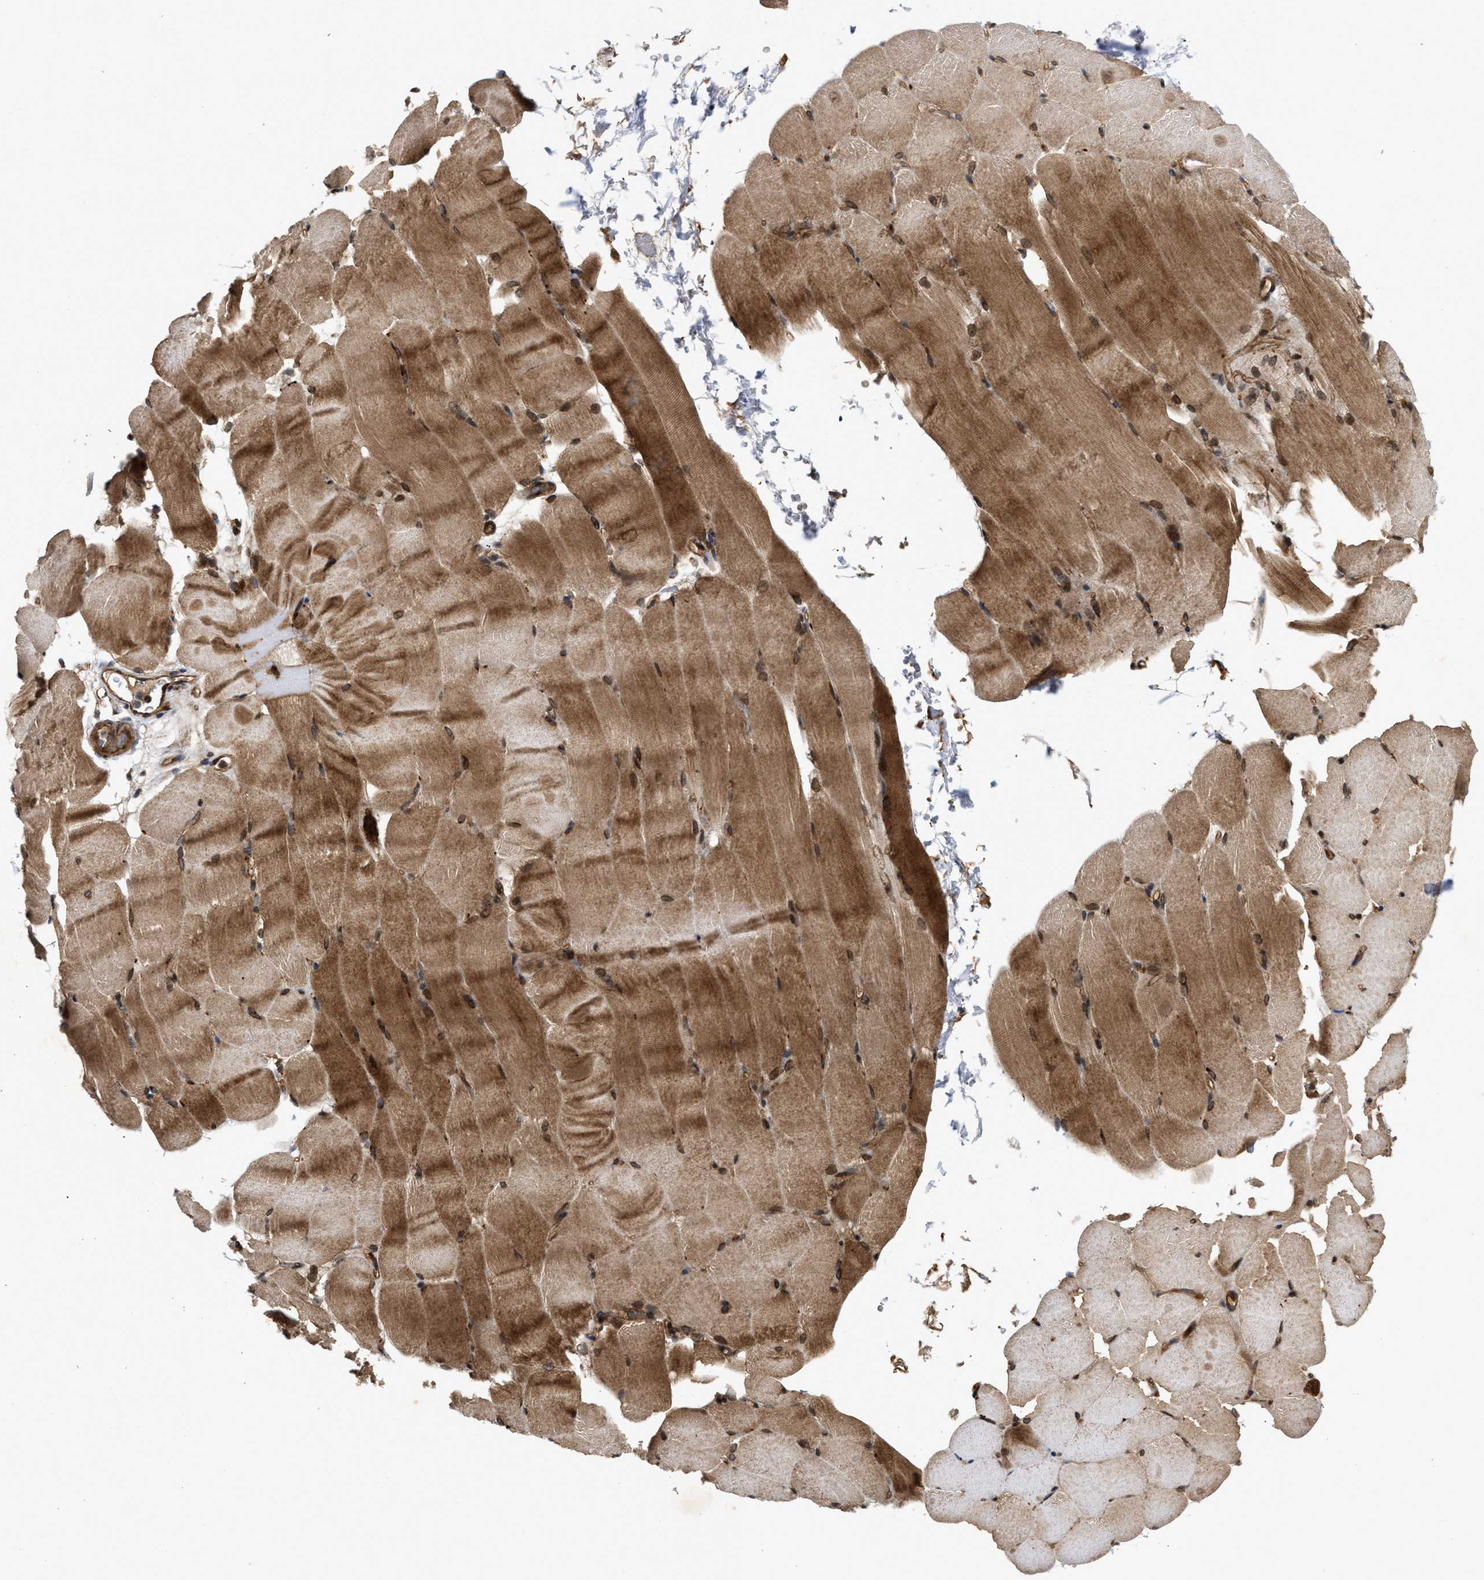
{"staining": {"intensity": "moderate", "quantity": ">75%", "location": "cytoplasmic/membranous"}, "tissue": "skeletal muscle", "cell_type": "Myocytes", "image_type": "normal", "snomed": [{"axis": "morphology", "description": "Normal tissue, NOS"}, {"axis": "topography", "description": "Skeletal muscle"}, {"axis": "topography", "description": "Parathyroid gland"}], "caption": "Immunohistochemical staining of unremarkable skeletal muscle exhibits moderate cytoplasmic/membranous protein positivity in about >75% of myocytes. (brown staining indicates protein expression, while blue staining denotes nuclei).", "gene": "CFLAR", "patient": {"sex": "female", "age": 37}}